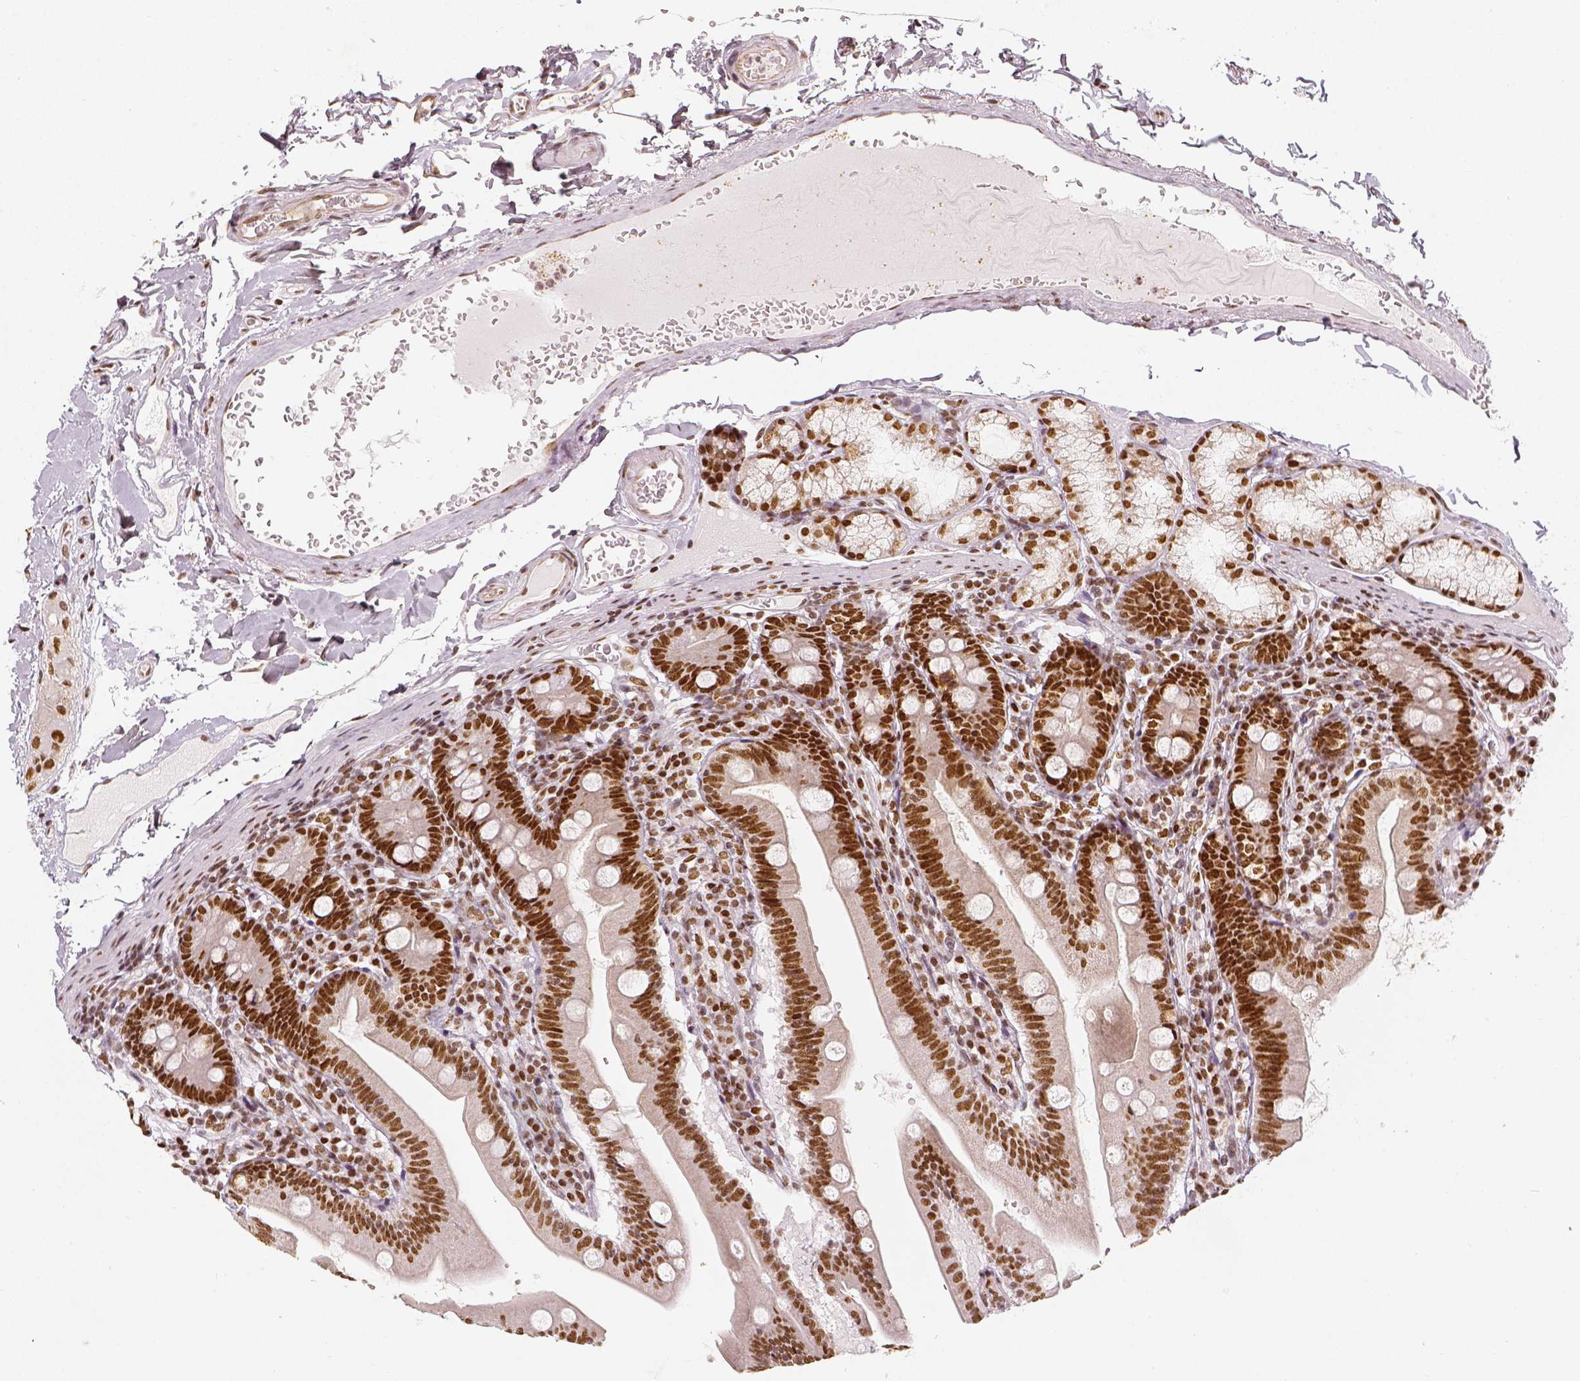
{"staining": {"intensity": "strong", "quantity": ">75%", "location": "nuclear"}, "tissue": "duodenum", "cell_type": "Glandular cells", "image_type": "normal", "snomed": [{"axis": "morphology", "description": "Normal tissue, NOS"}, {"axis": "topography", "description": "Duodenum"}], "caption": "High-magnification brightfield microscopy of benign duodenum stained with DAB (3,3'-diaminobenzidine) (brown) and counterstained with hematoxylin (blue). glandular cells exhibit strong nuclear positivity is present in approximately>75% of cells. The staining was performed using DAB (3,3'-diaminobenzidine) to visualize the protein expression in brown, while the nuclei were stained in blue with hematoxylin (Magnification: 20x).", "gene": "KDM5B", "patient": {"sex": "female", "age": 67}}